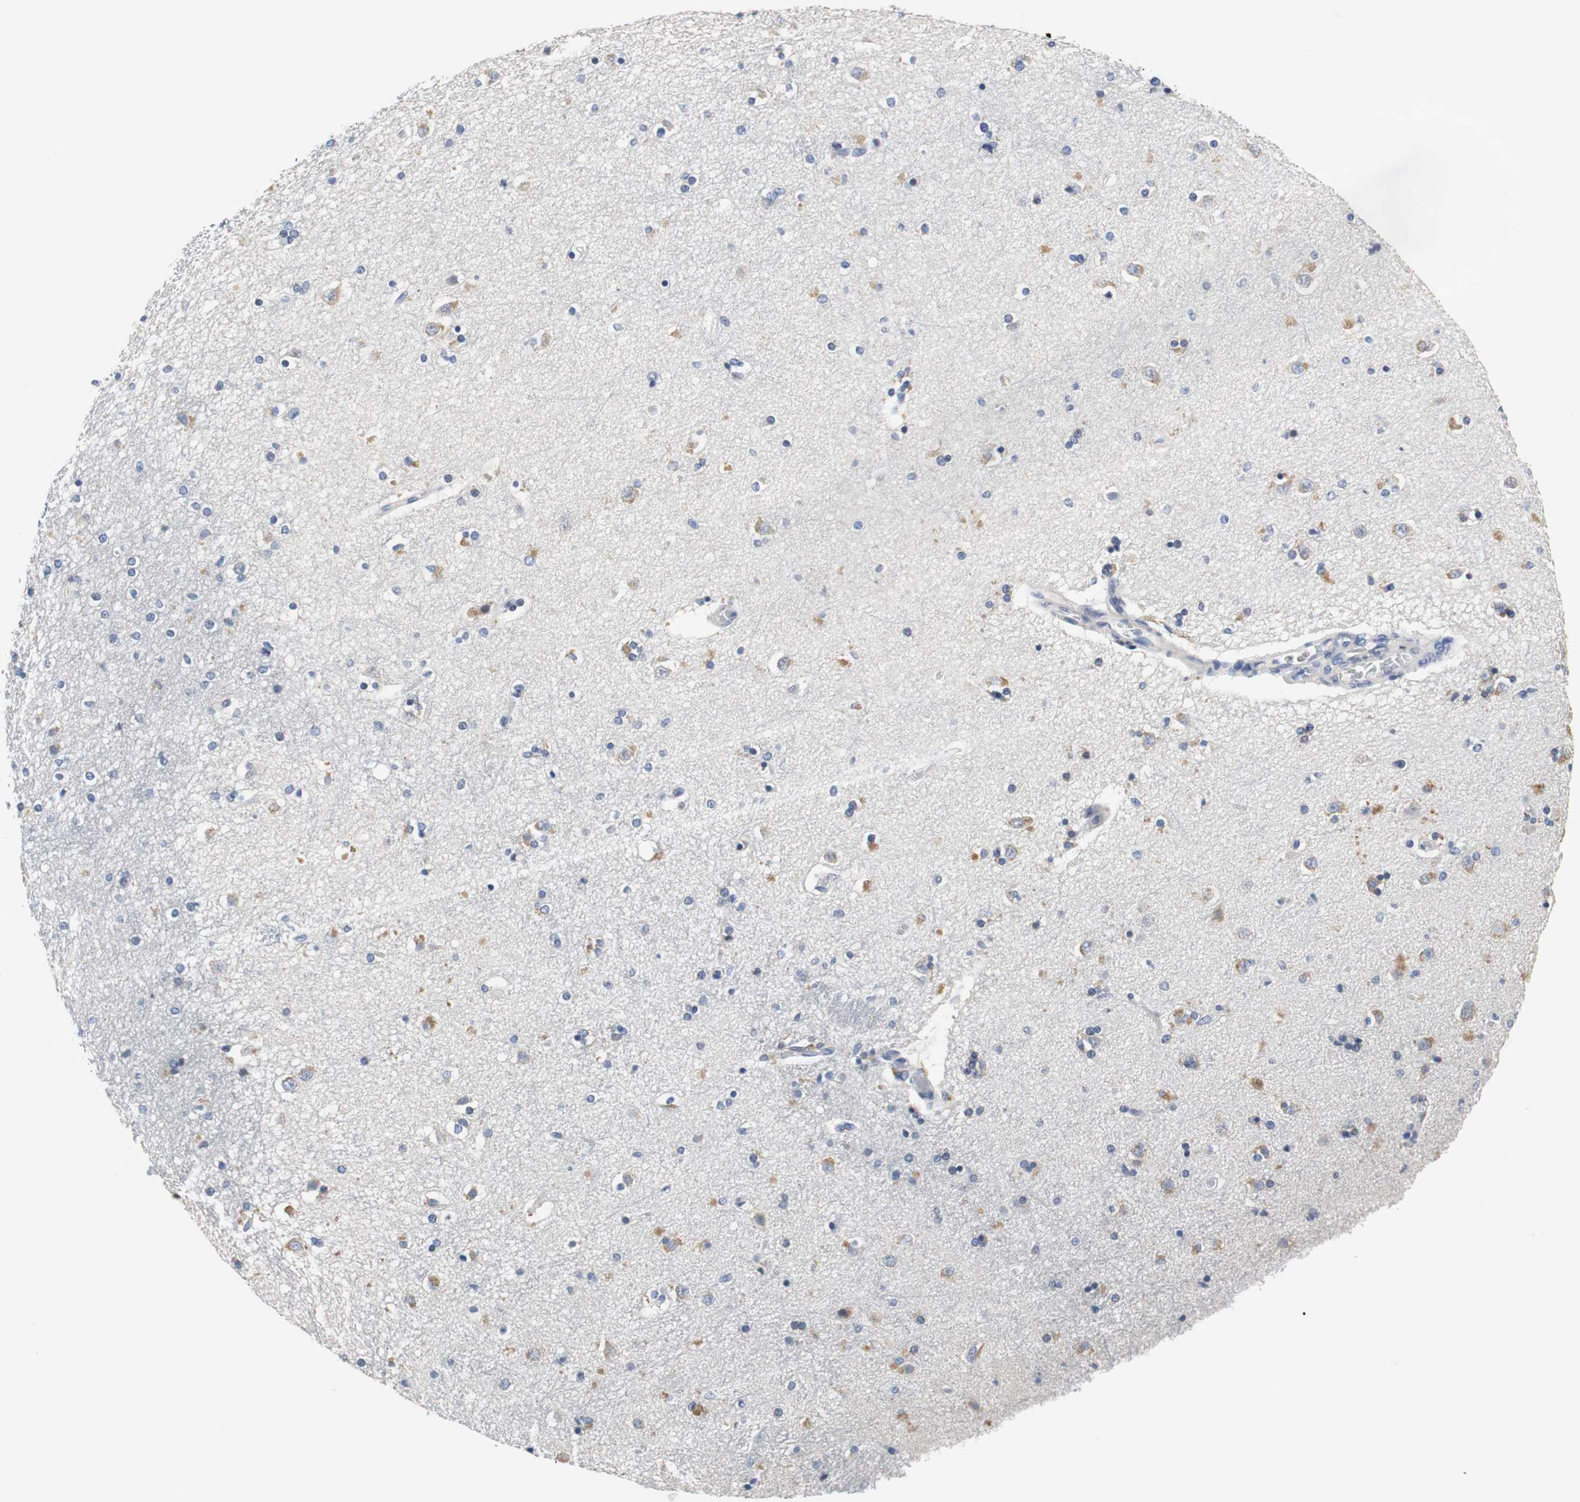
{"staining": {"intensity": "weak", "quantity": "<25%", "location": "cytoplasmic/membranous"}, "tissue": "caudate", "cell_type": "Glial cells", "image_type": "normal", "snomed": [{"axis": "morphology", "description": "Normal tissue, NOS"}, {"axis": "topography", "description": "Lateral ventricle wall"}], "caption": "The immunohistochemistry micrograph has no significant staining in glial cells of caudate. (DAB IHC, high magnification).", "gene": "PCK1", "patient": {"sex": "female", "age": 54}}